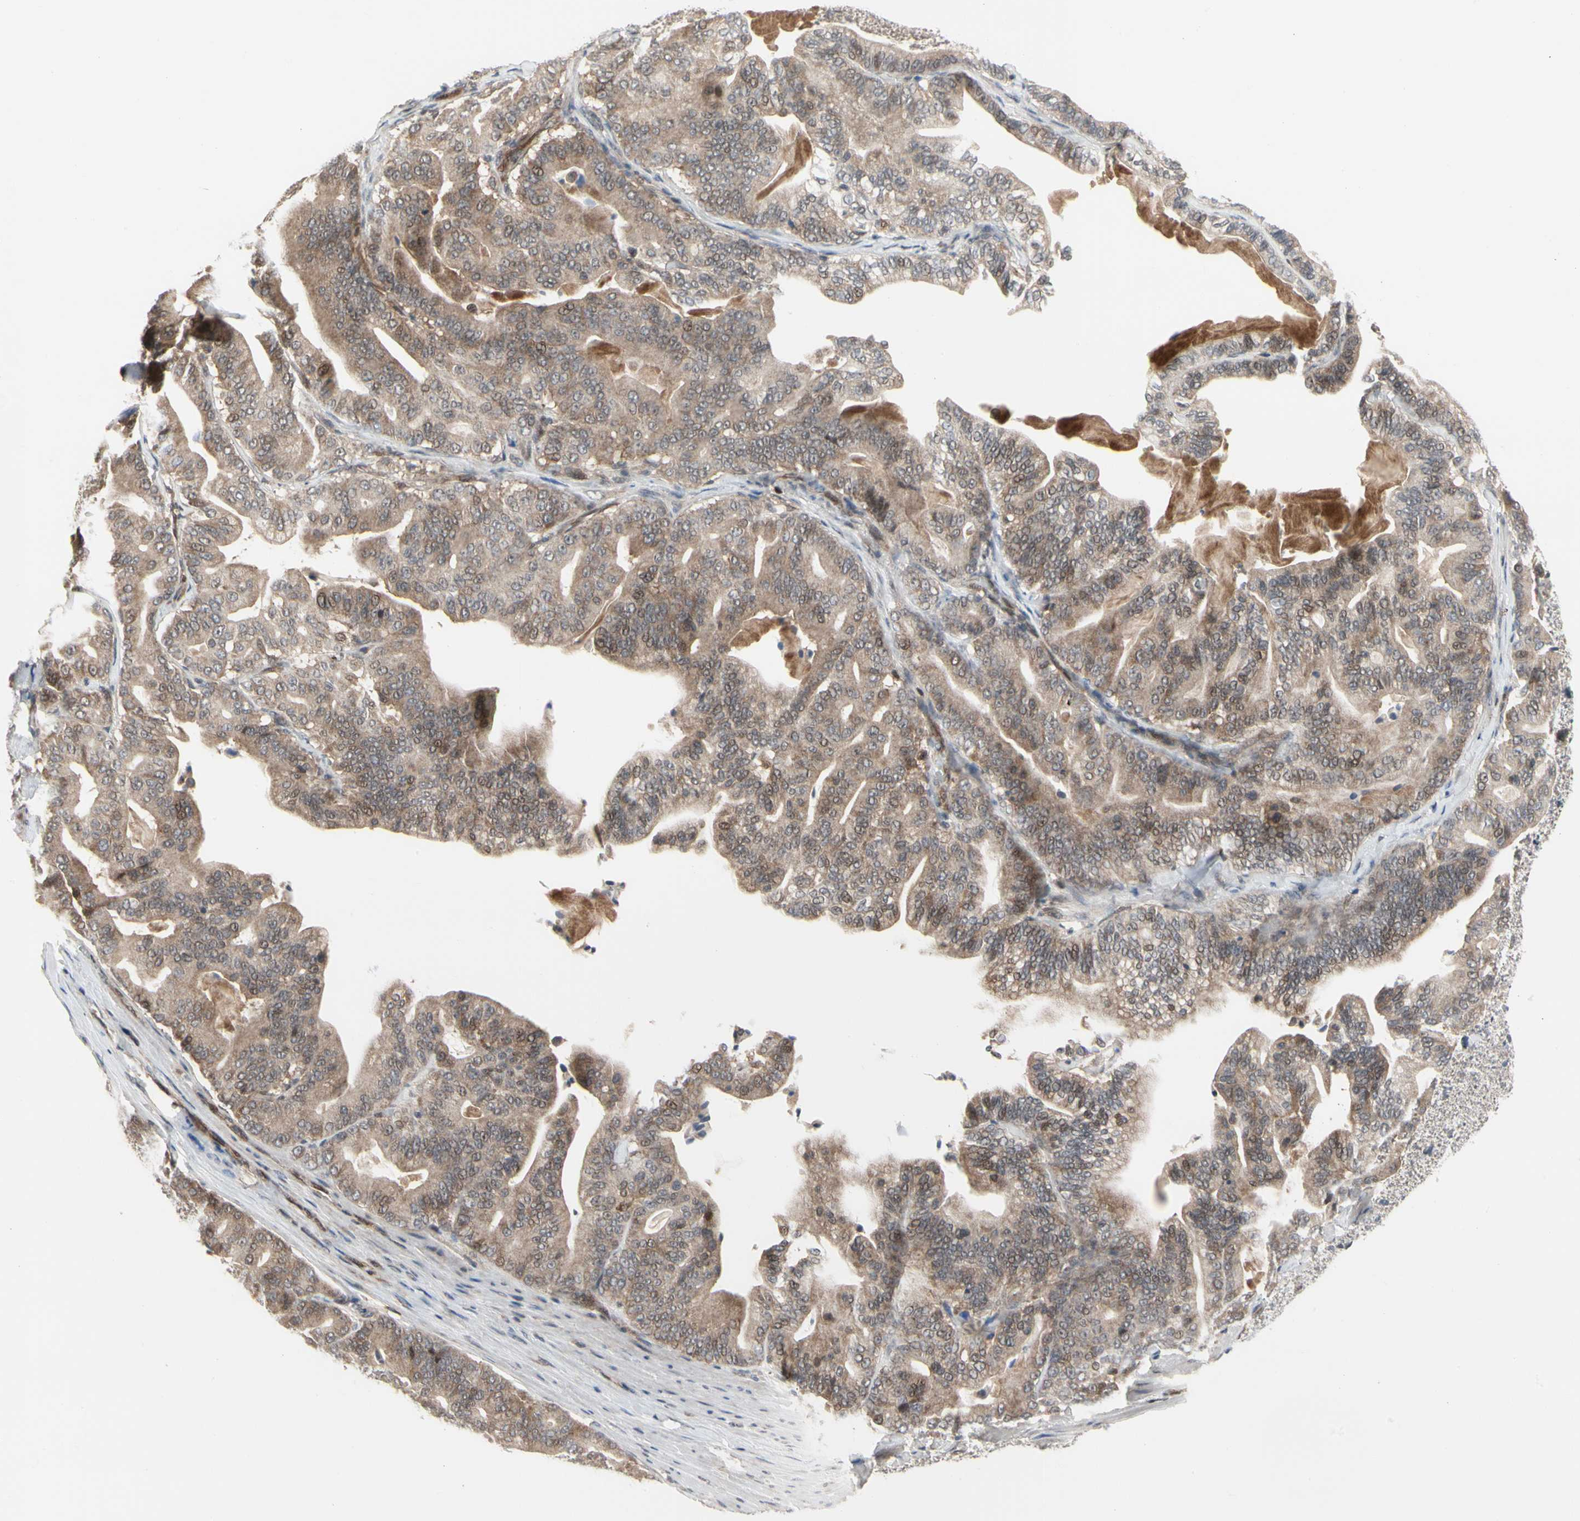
{"staining": {"intensity": "moderate", "quantity": ">75%", "location": "cytoplasmic/membranous"}, "tissue": "pancreatic cancer", "cell_type": "Tumor cells", "image_type": "cancer", "snomed": [{"axis": "morphology", "description": "Adenocarcinoma, NOS"}, {"axis": "topography", "description": "Pancreas"}], "caption": "There is medium levels of moderate cytoplasmic/membranous expression in tumor cells of pancreatic adenocarcinoma, as demonstrated by immunohistochemical staining (brown color).", "gene": "CDK5", "patient": {"sex": "male", "age": 63}}